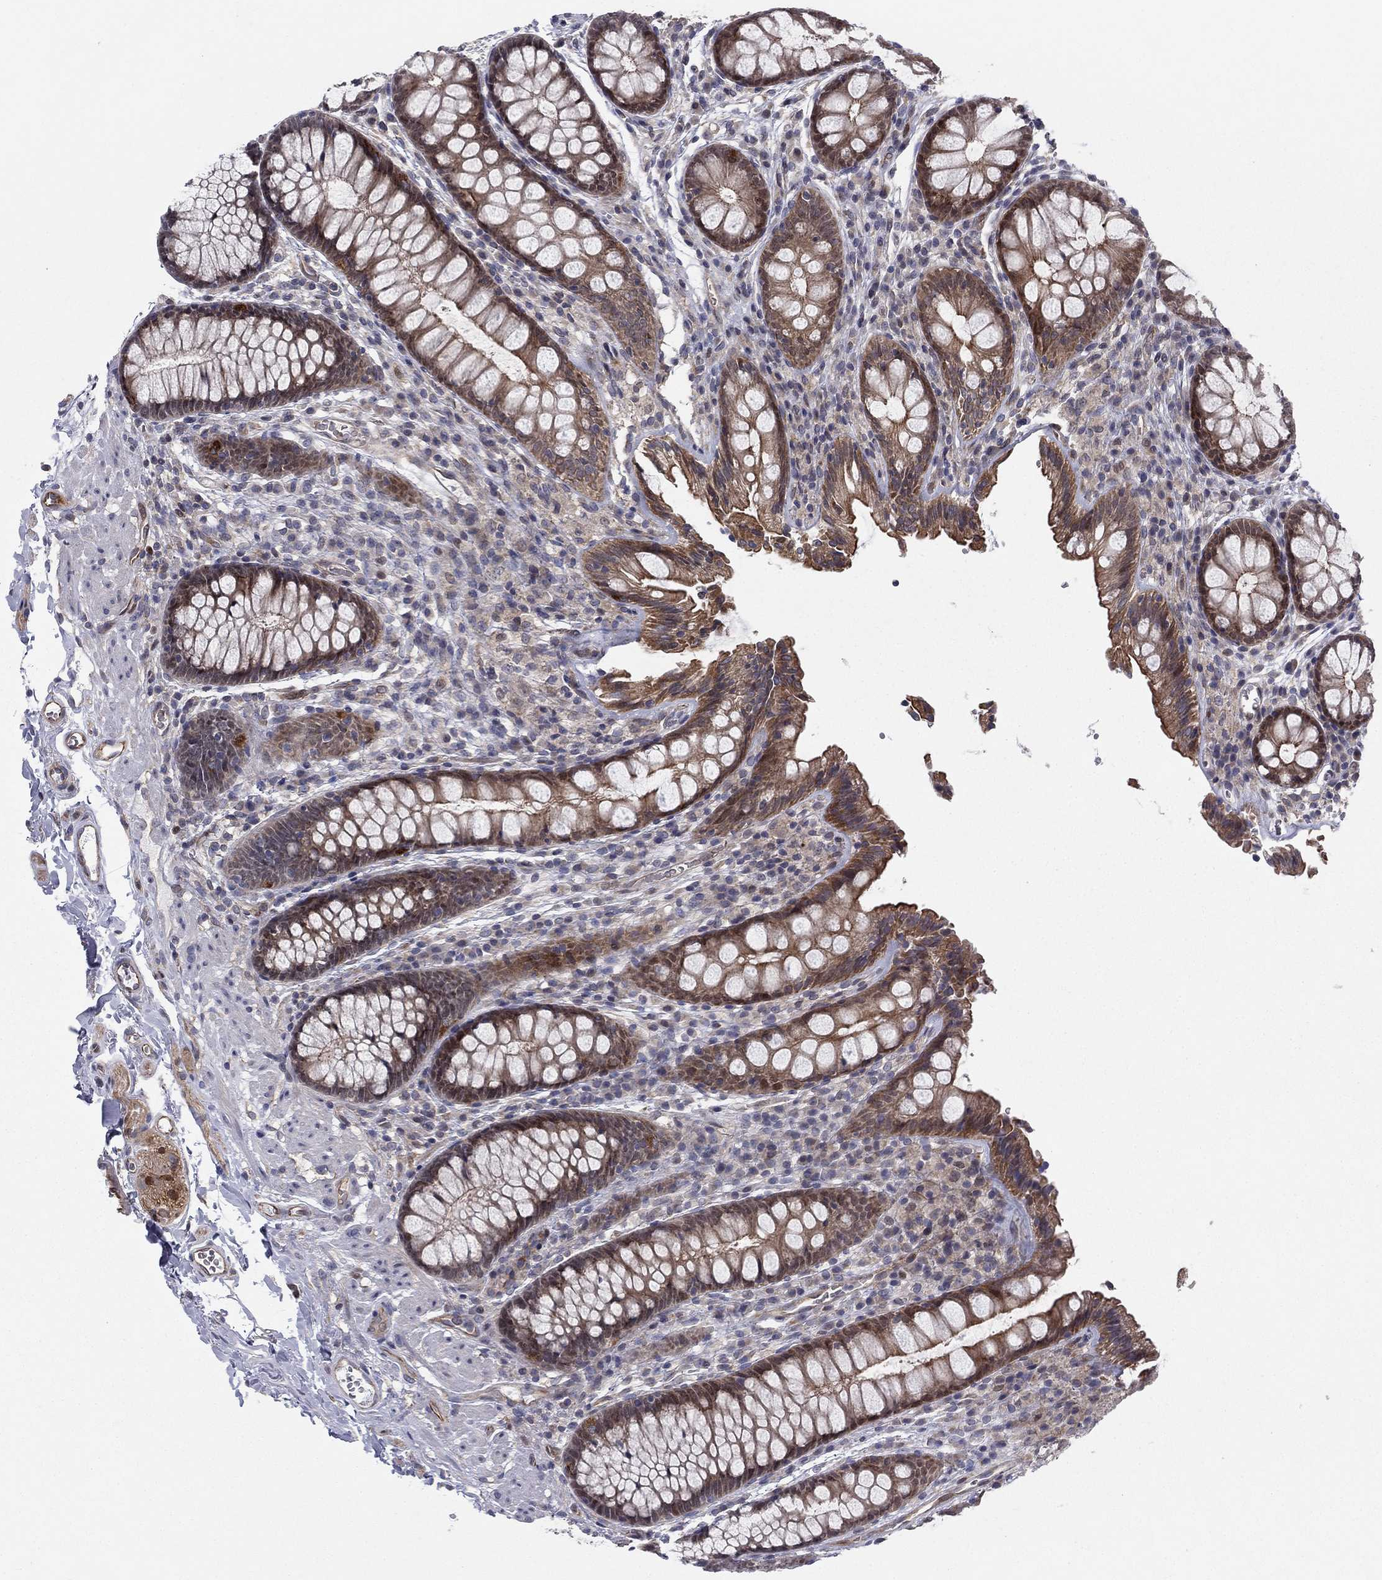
{"staining": {"intensity": "weak", "quantity": ">75%", "location": "cytoplasmic/membranous"}, "tissue": "colon", "cell_type": "Endothelial cells", "image_type": "normal", "snomed": [{"axis": "morphology", "description": "Normal tissue, NOS"}, {"axis": "topography", "description": "Colon"}], "caption": "This photomicrograph demonstrates IHC staining of normal human colon, with low weak cytoplasmic/membranous expression in about >75% of endothelial cells.", "gene": "BCL11A", "patient": {"sex": "female", "age": 86}}